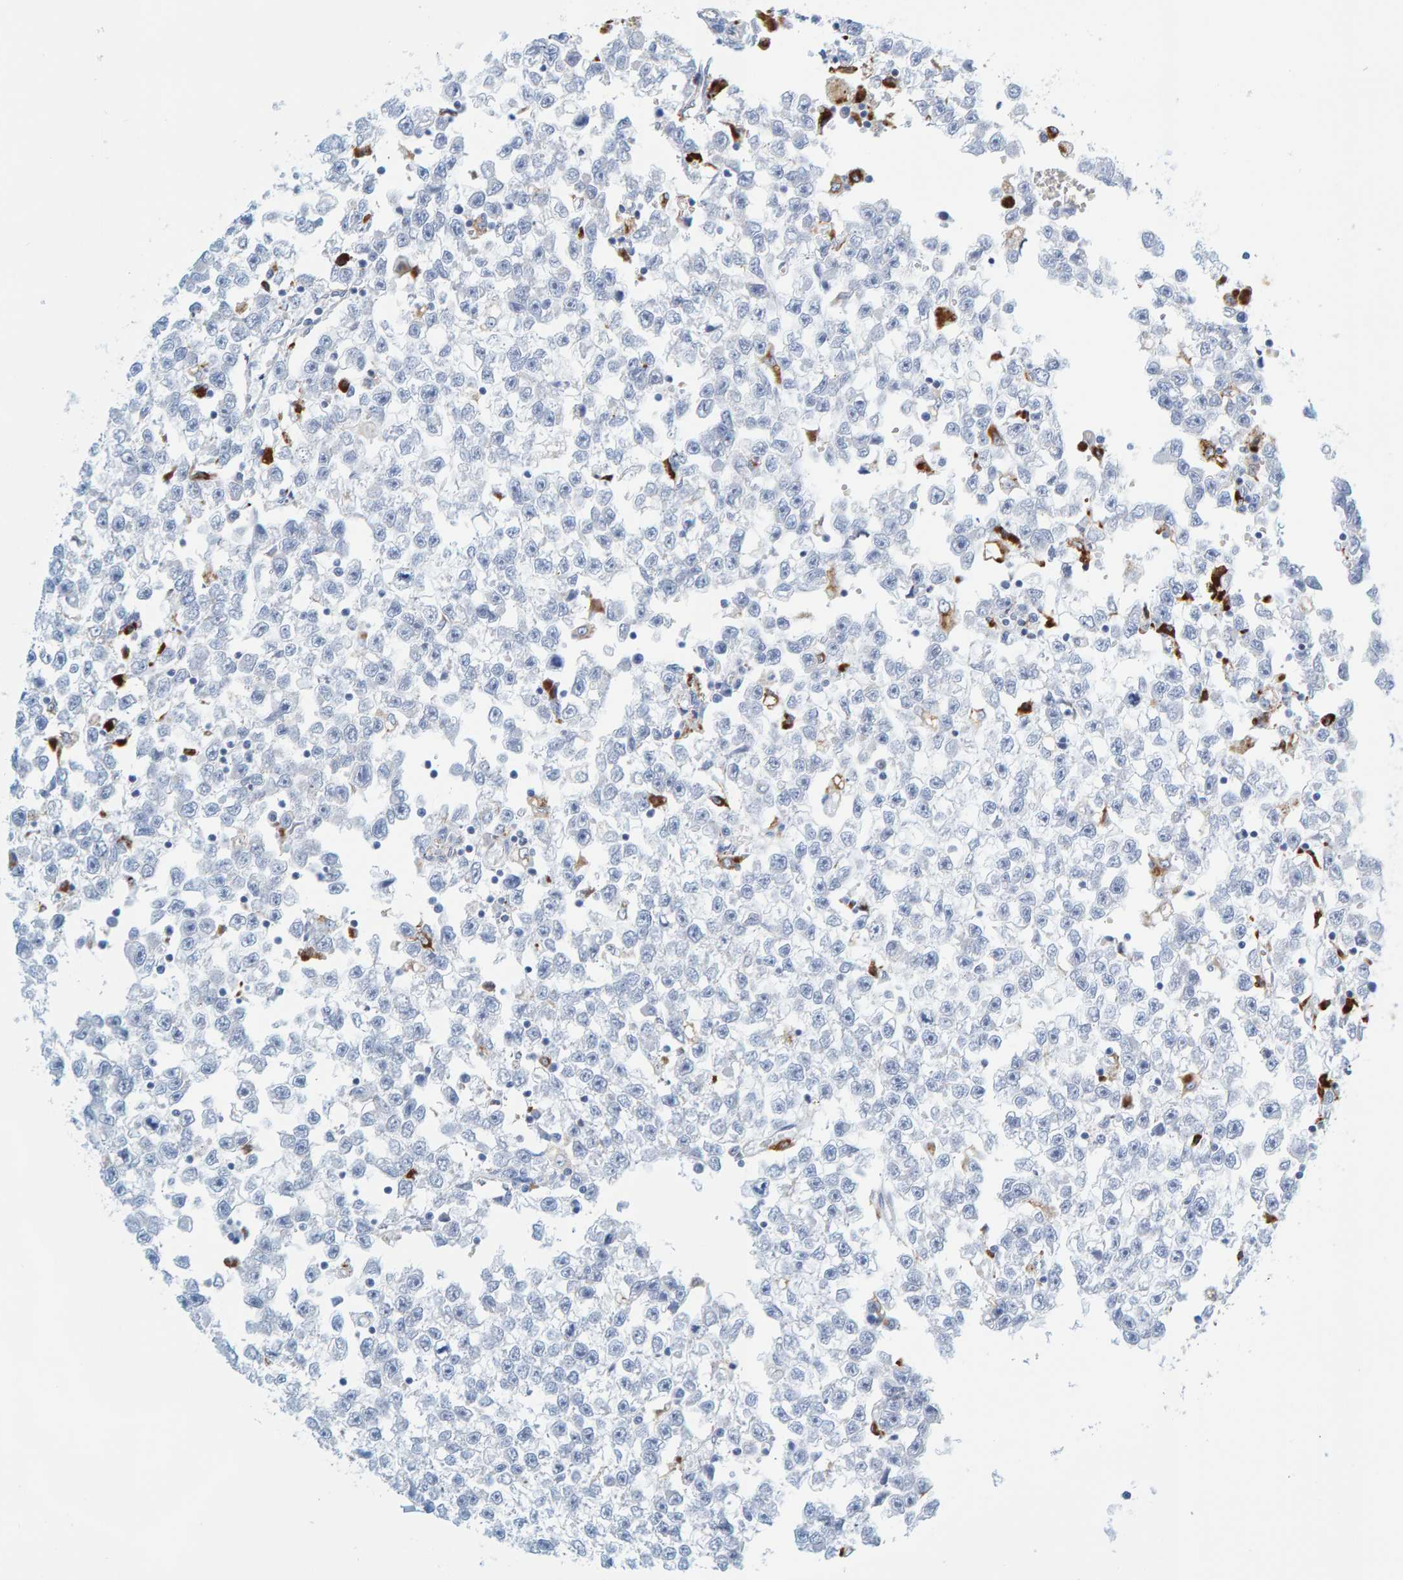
{"staining": {"intensity": "negative", "quantity": "none", "location": "none"}, "tissue": "testis cancer", "cell_type": "Tumor cells", "image_type": "cancer", "snomed": [{"axis": "morphology", "description": "Seminoma, NOS"}, {"axis": "morphology", "description": "Carcinoma, Embryonal, NOS"}, {"axis": "topography", "description": "Testis"}], "caption": "A high-resolution photomicrograph shows IHC staining of testis cancer (embryonal carcinoma), which displays no significant positivity in tumor cells.", "gene": "BIN3", "patient": {"sex": "male", "age": 51}}